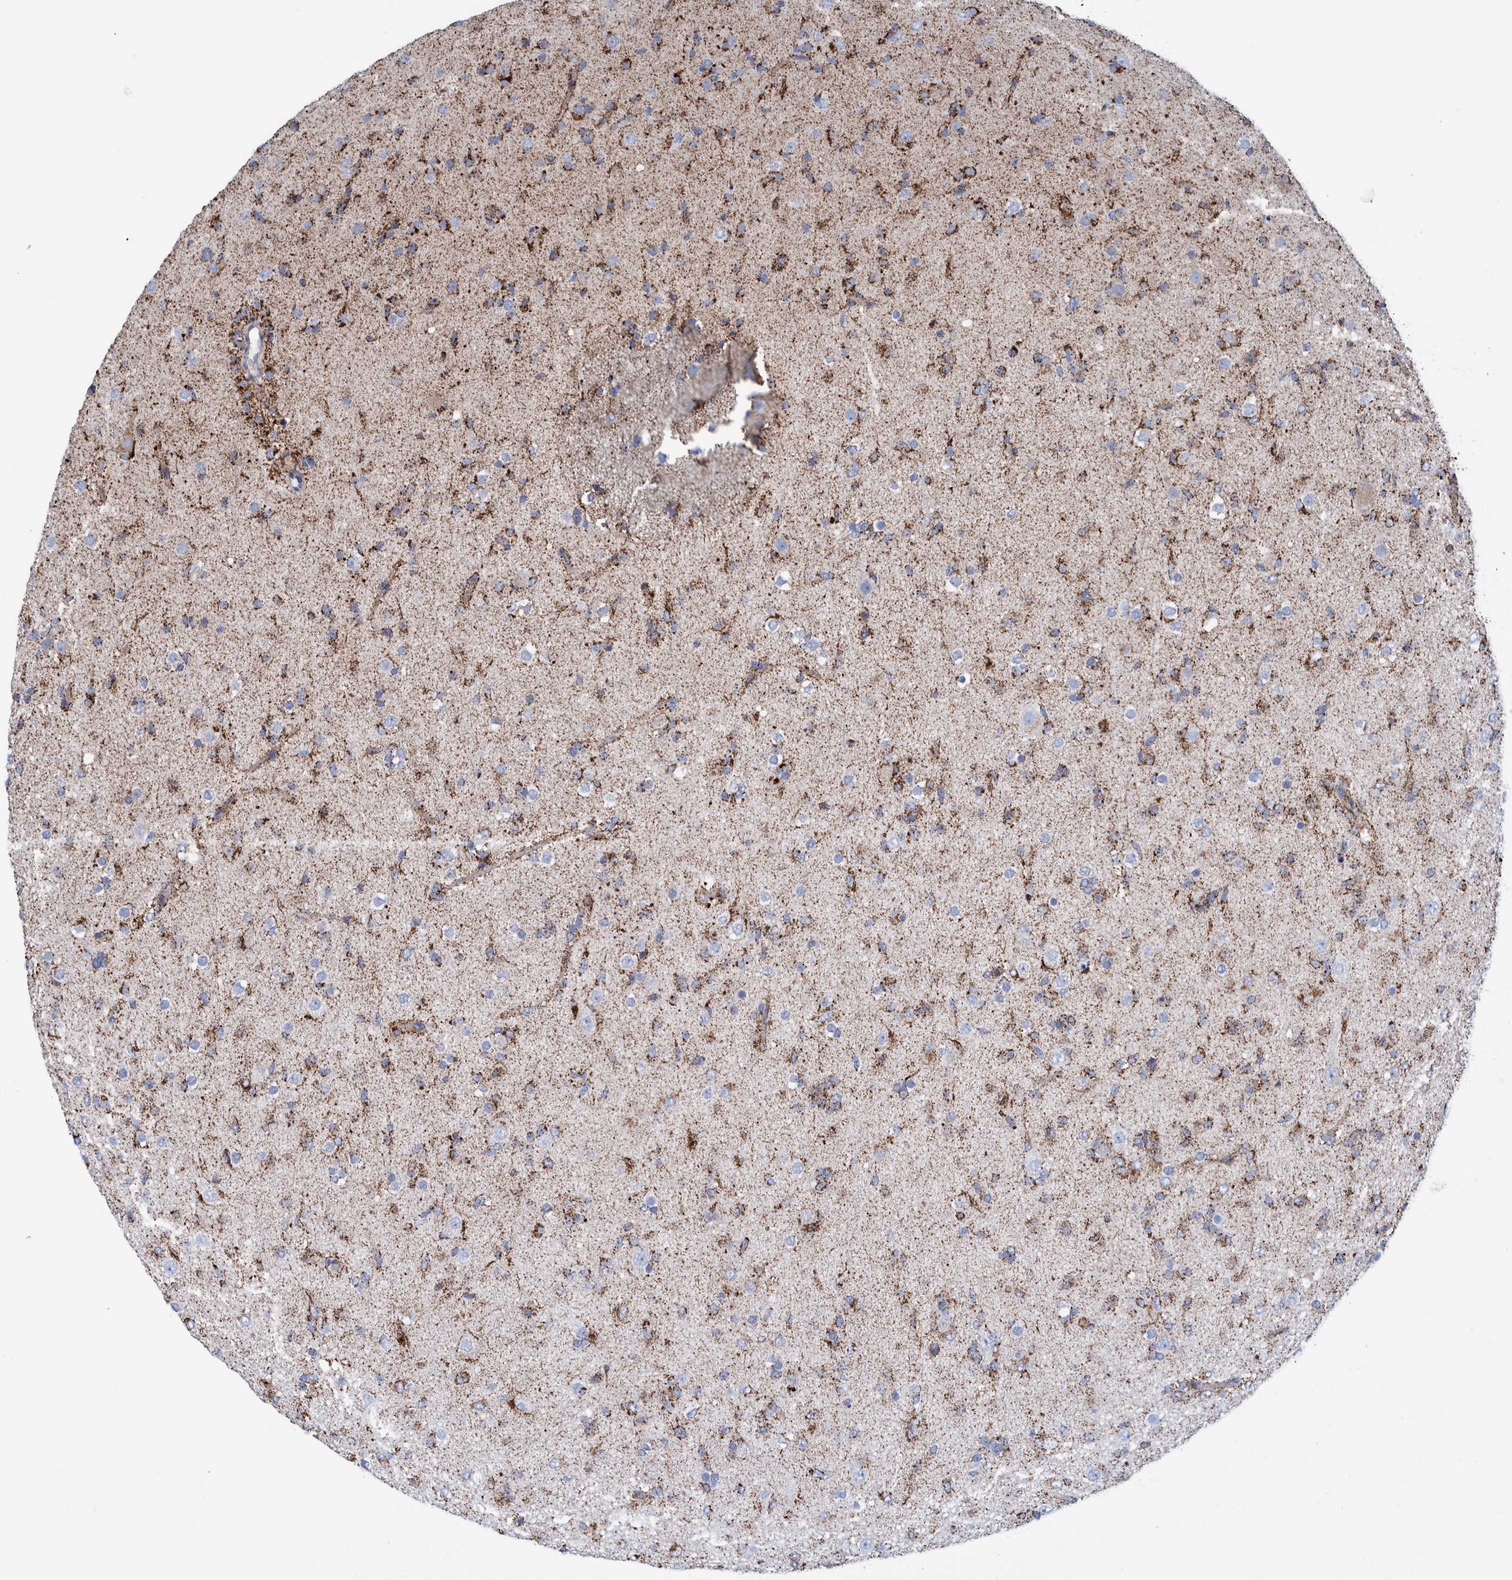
{"staining": {"intensity": "moderate", "quantity": ">75%", "location": "cytoplasmic/membranous"}, "tissue": "glioma", "cell_type": "Tumor cells", "image_type": "cancer", "snomed": [{"axis": "morphology", "description": "Glioma, malignant, Low grade"}, {"axis": "topography", "description": "Brain"}], "caption": "Protein expression analysis of malignant glioma (low-grade) reveals moderate cytoplasmic/membranous expression in approximately >75% of tumor cells. (Stains: DAB in brown, nuclei in blue, Microscopy: brightfield microscopy at high magnification).", "gene": "DECR1", "patient": {"sex": "male", "age": 65}}